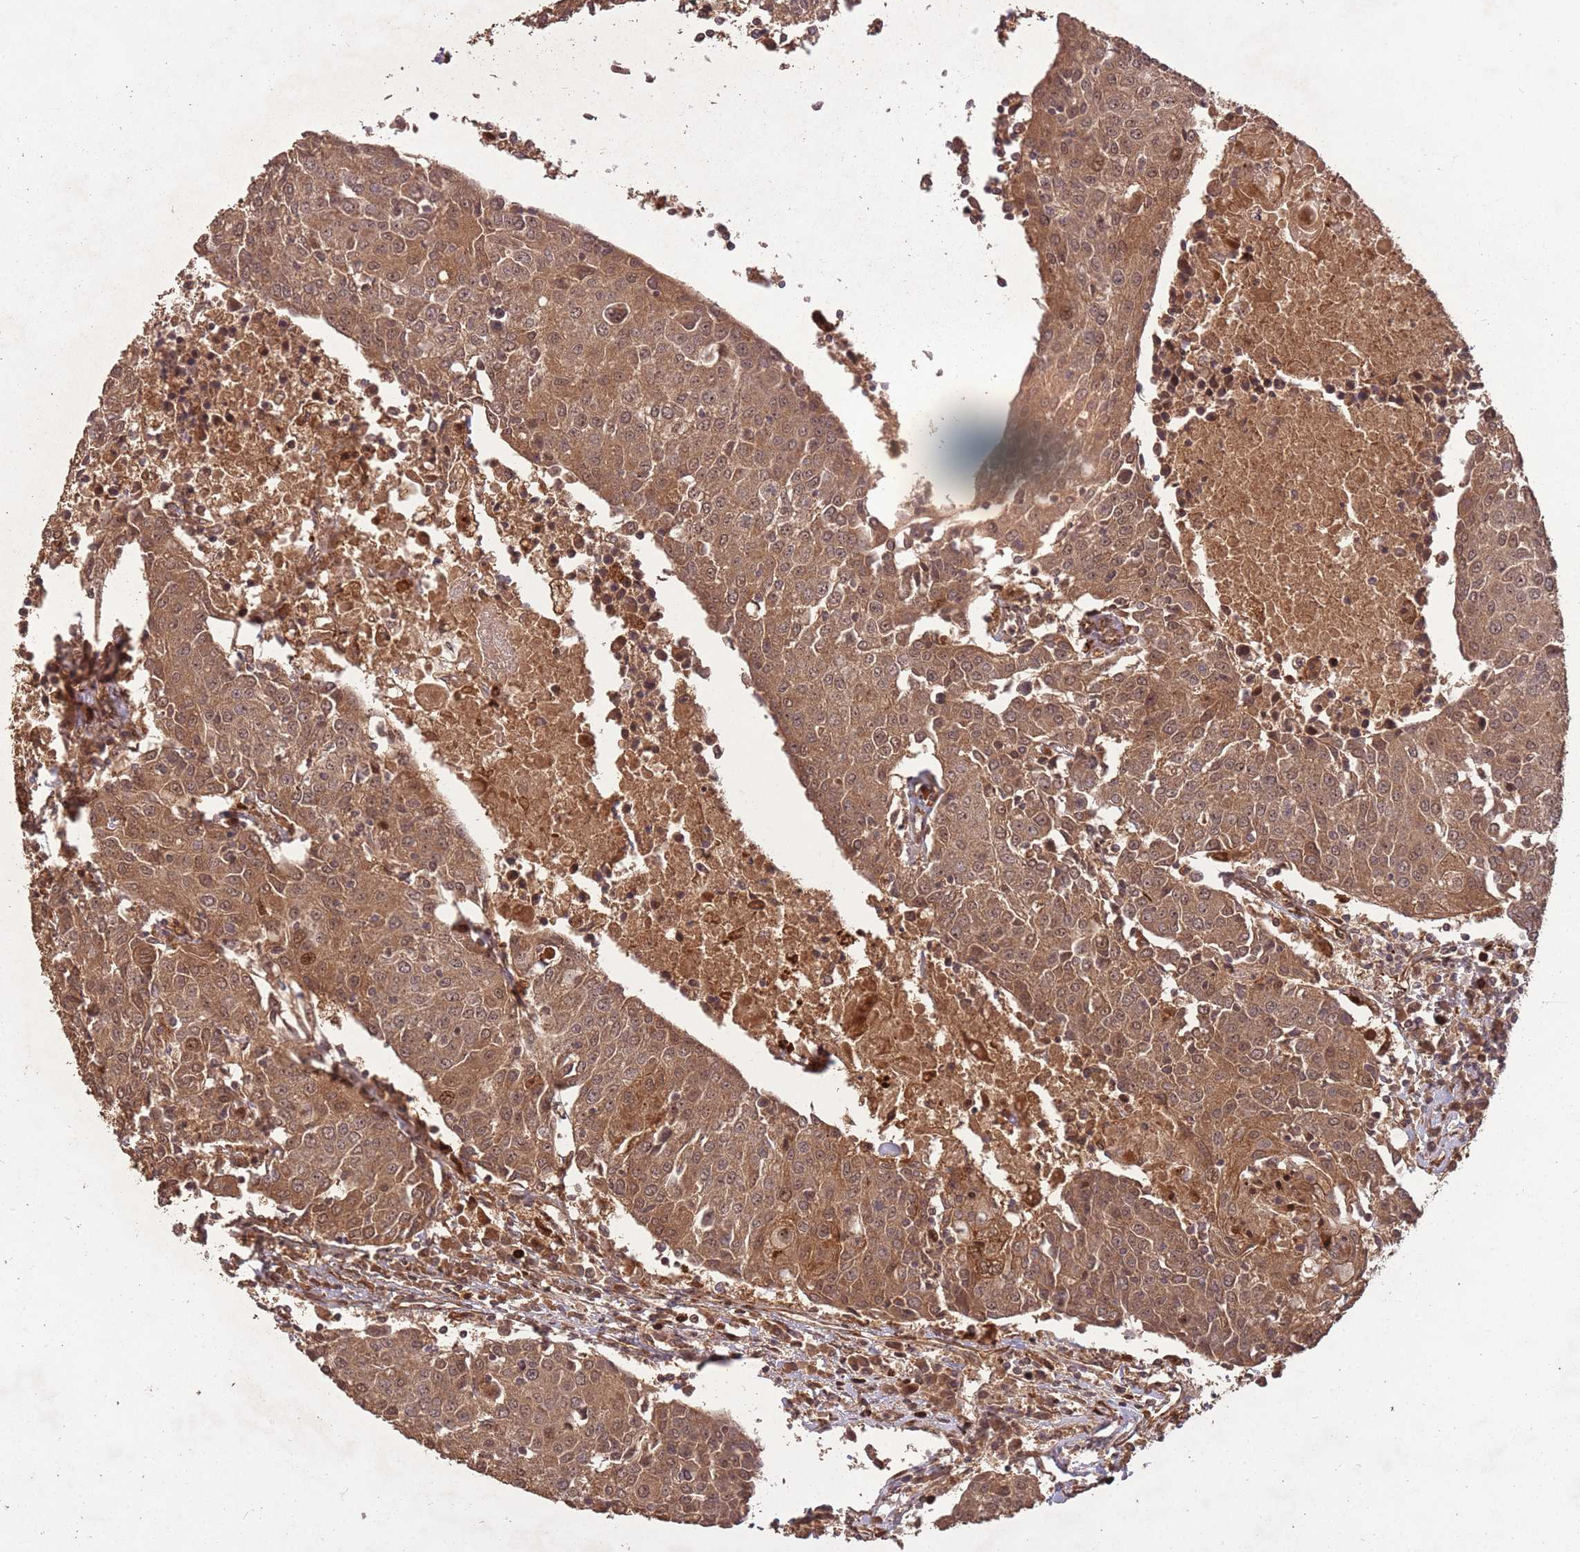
{"staining": {"intensity": "moderate", "quantity": ">75%", "location": "cytoplasmic/membranous,nuclear"}, "tissue": "urothelial cancer", "cell_type": "Tumor cells", "image_type": "cancer", "snomed": [{"axis": "morphology", "description": "Urothelial carcinoma, High grade"}, {"axis": "topography", "description": "Urinary bladder"}], "caption": "Protein positivity by immunohistochemistry reveals moderate cytoplasmic/membranous and nuclear staining in approximately >75% of tumor cells in urothelial carcinoma (high-grade).", "gene": "ERBB3", "patient": {"sex": "female", "age": 85}}